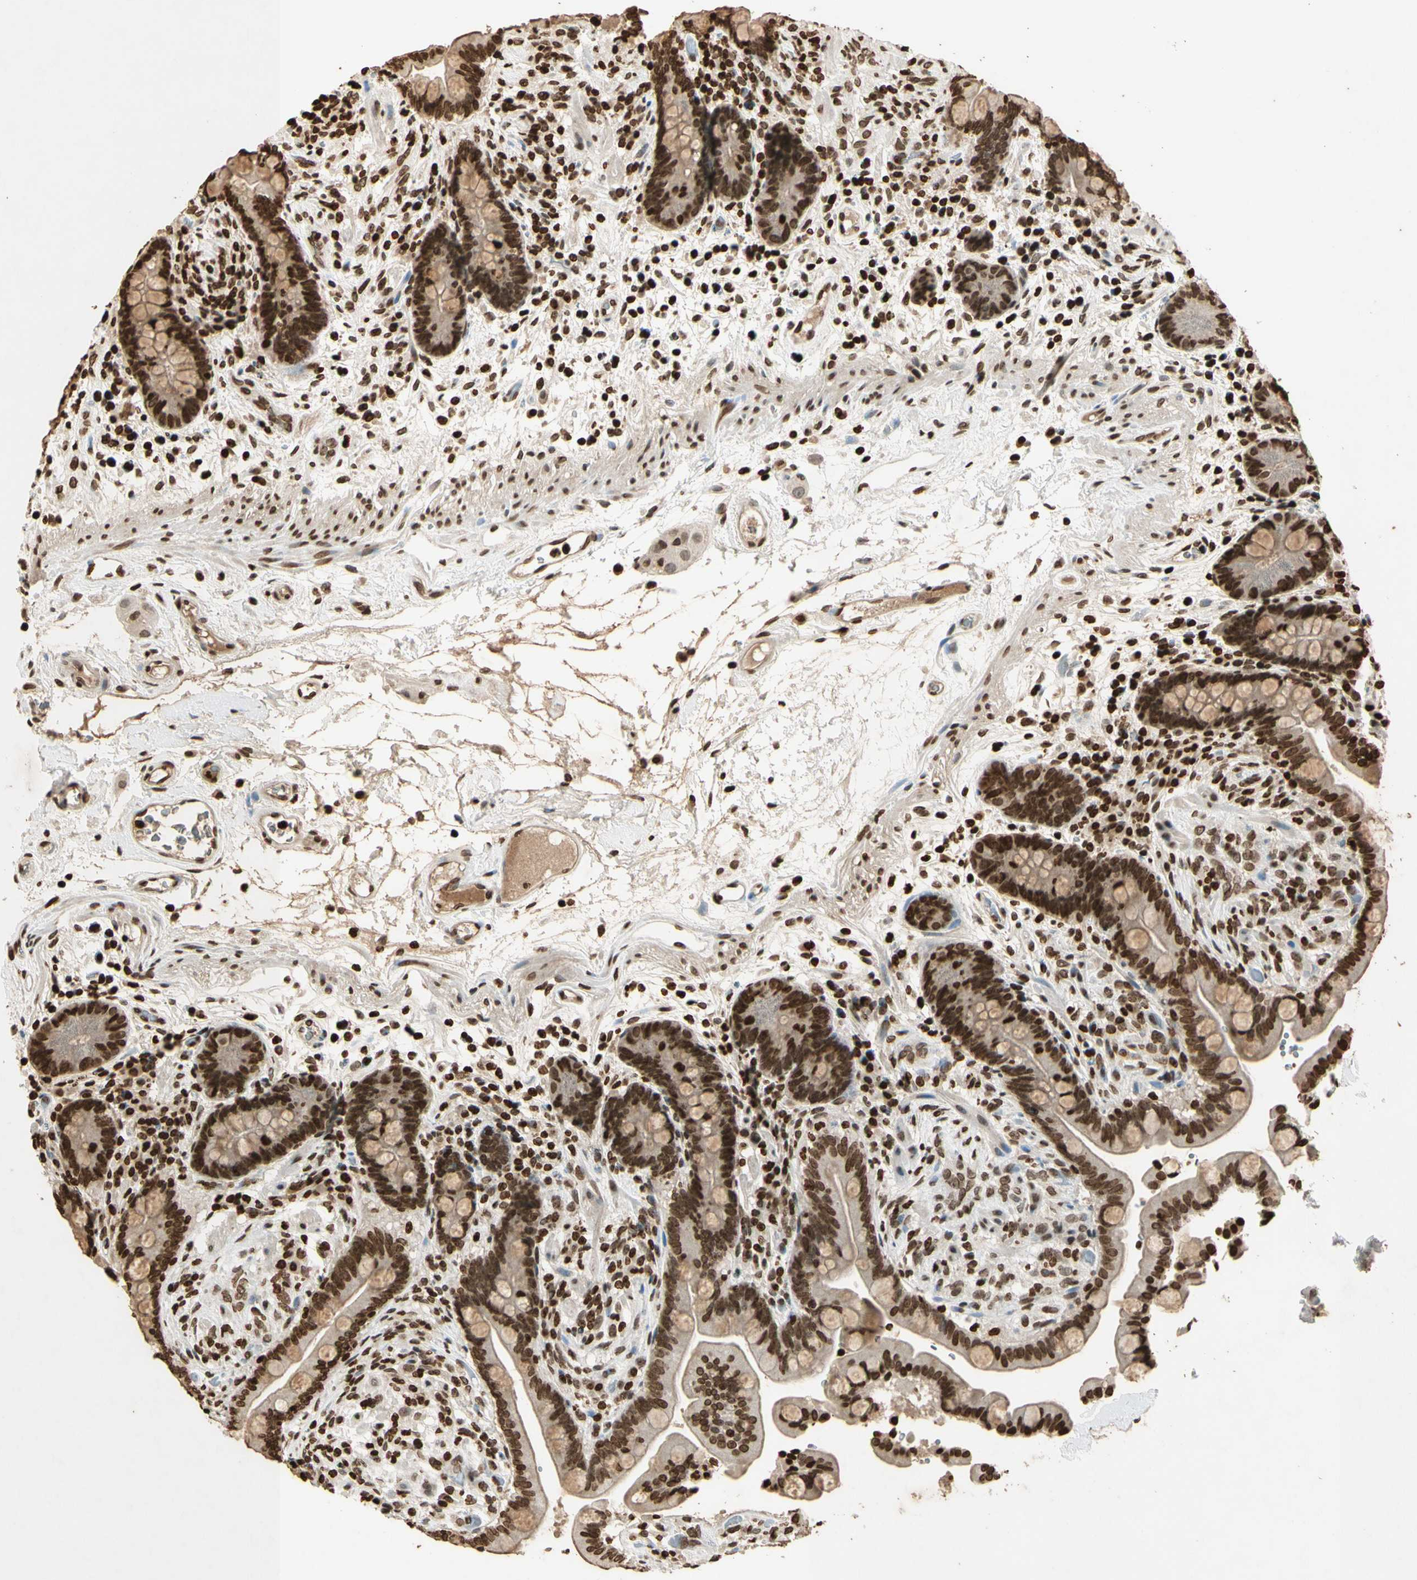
{"staining": {"intensity": "strong", "quantity": ">75%", "location": "nuclear"}, "tissue": "colon", "cell_type": "Endothelial cells", "image_type": "normal", "snomed": [{"axis": "morphology", "description": "Normal tissue, NOS"}, {"axis": "topography", "description": "Colon"}], "caption": "The photomicrograph demonstrates a brown stain indicating the presence of a protein in the nuclear of endothelial cells in colon. The protein of interest is stained brown, and the nuclei are stained in blue (DAB IHC with brightfield microscopy, high magnification).", "gene": "RORA", "patient": {"sex": "male", "age": 73}}